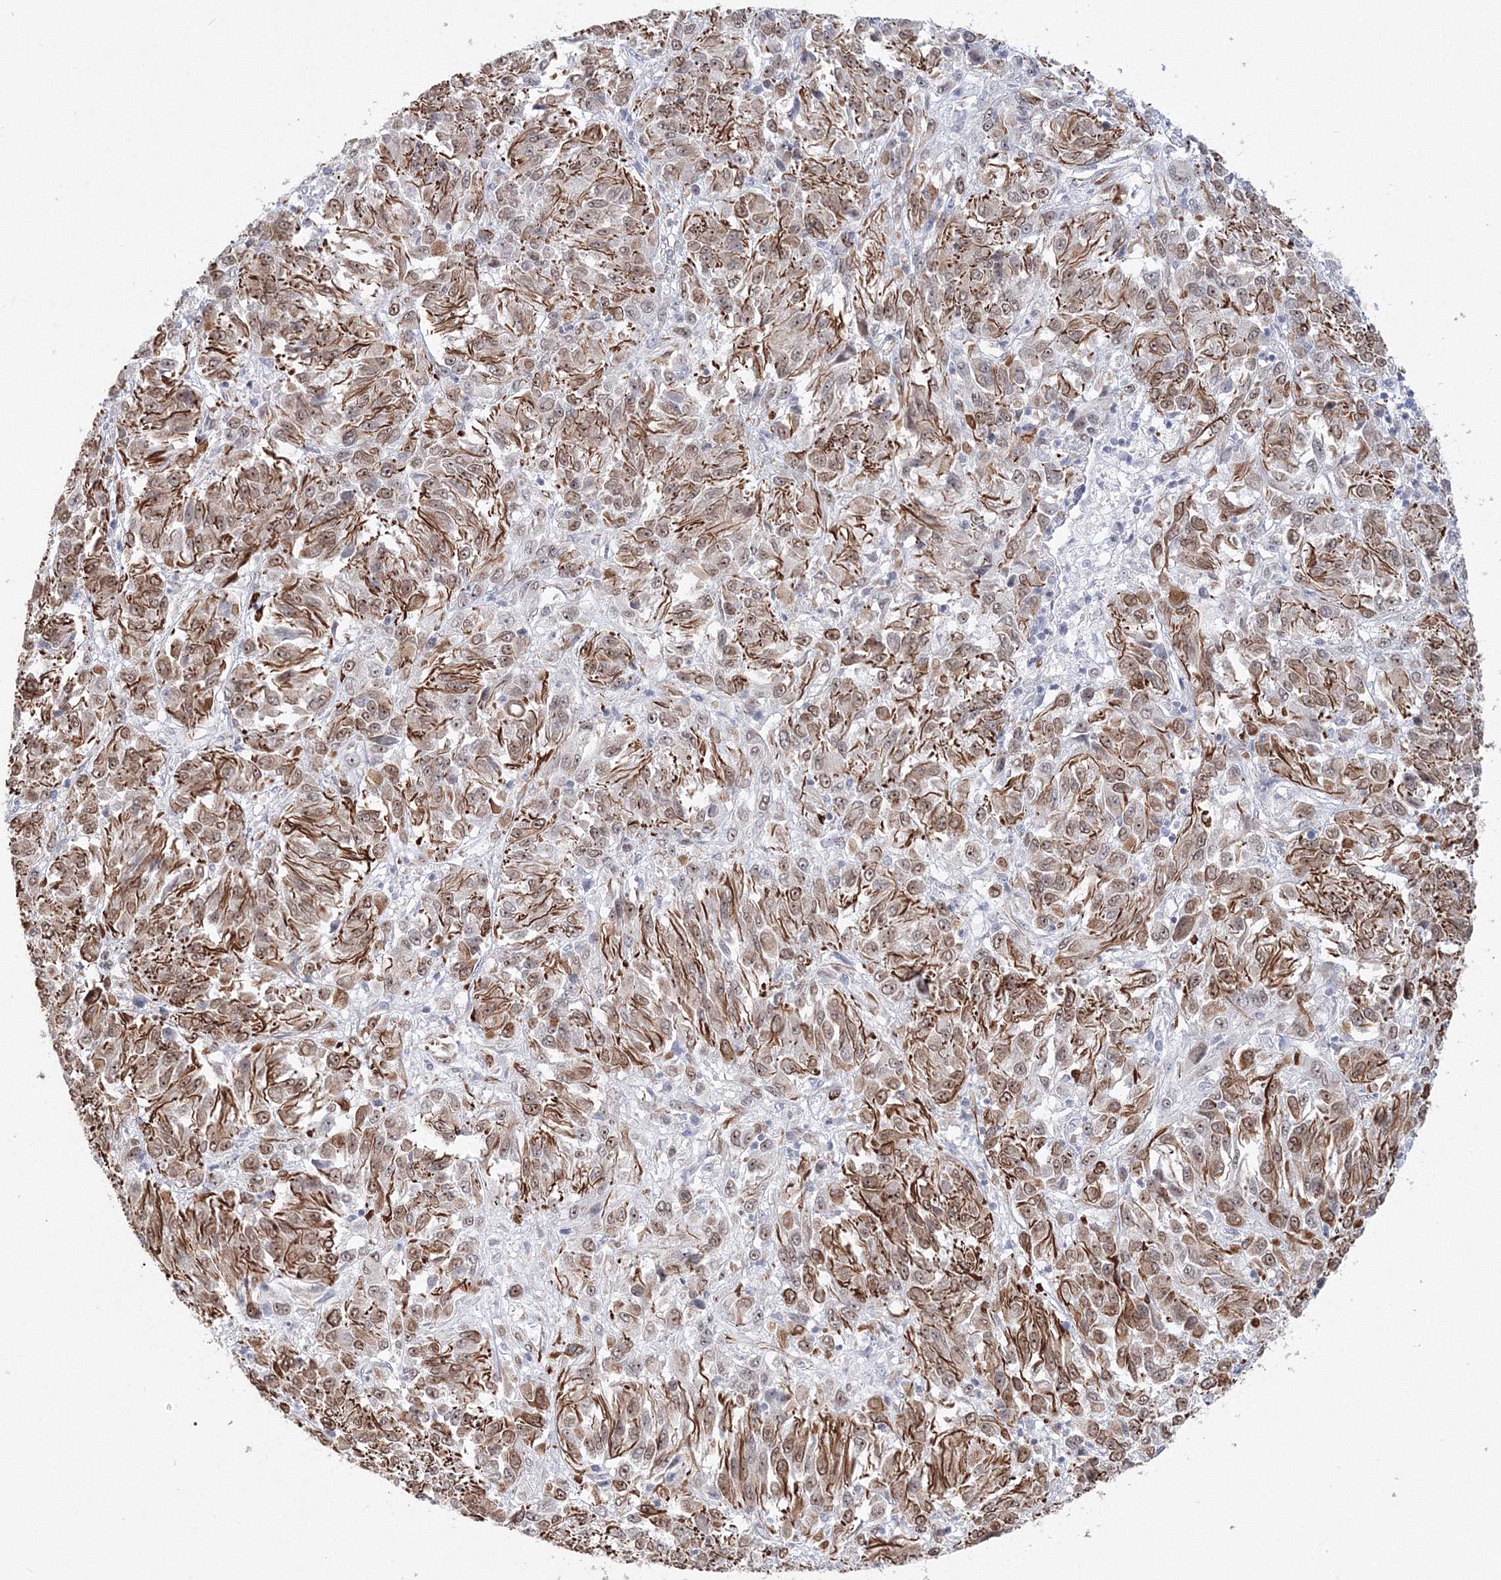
{"staining": {"intensity": "moderate", "quantity": ">75%", "location": "cytoplasmic/membranous,nuclear"}, "tissue": "melanoma", "cell_type": "Tumor cells", "image_type": "cancer", "snomed": [{"axis": "morphology", "description": "Malignant melanoma, Metastatic site"}, {"axis": "topography", "description": "Lung"}], "caption": "Protein expression by immunohistochemistry (IHC) shows moderate cytoplasmic/membranous and nuclear positivity in about >75% of tumor cells in melanoma.", "gene": "SIRT7", "patient": {"sex": "male", "age": 64}}